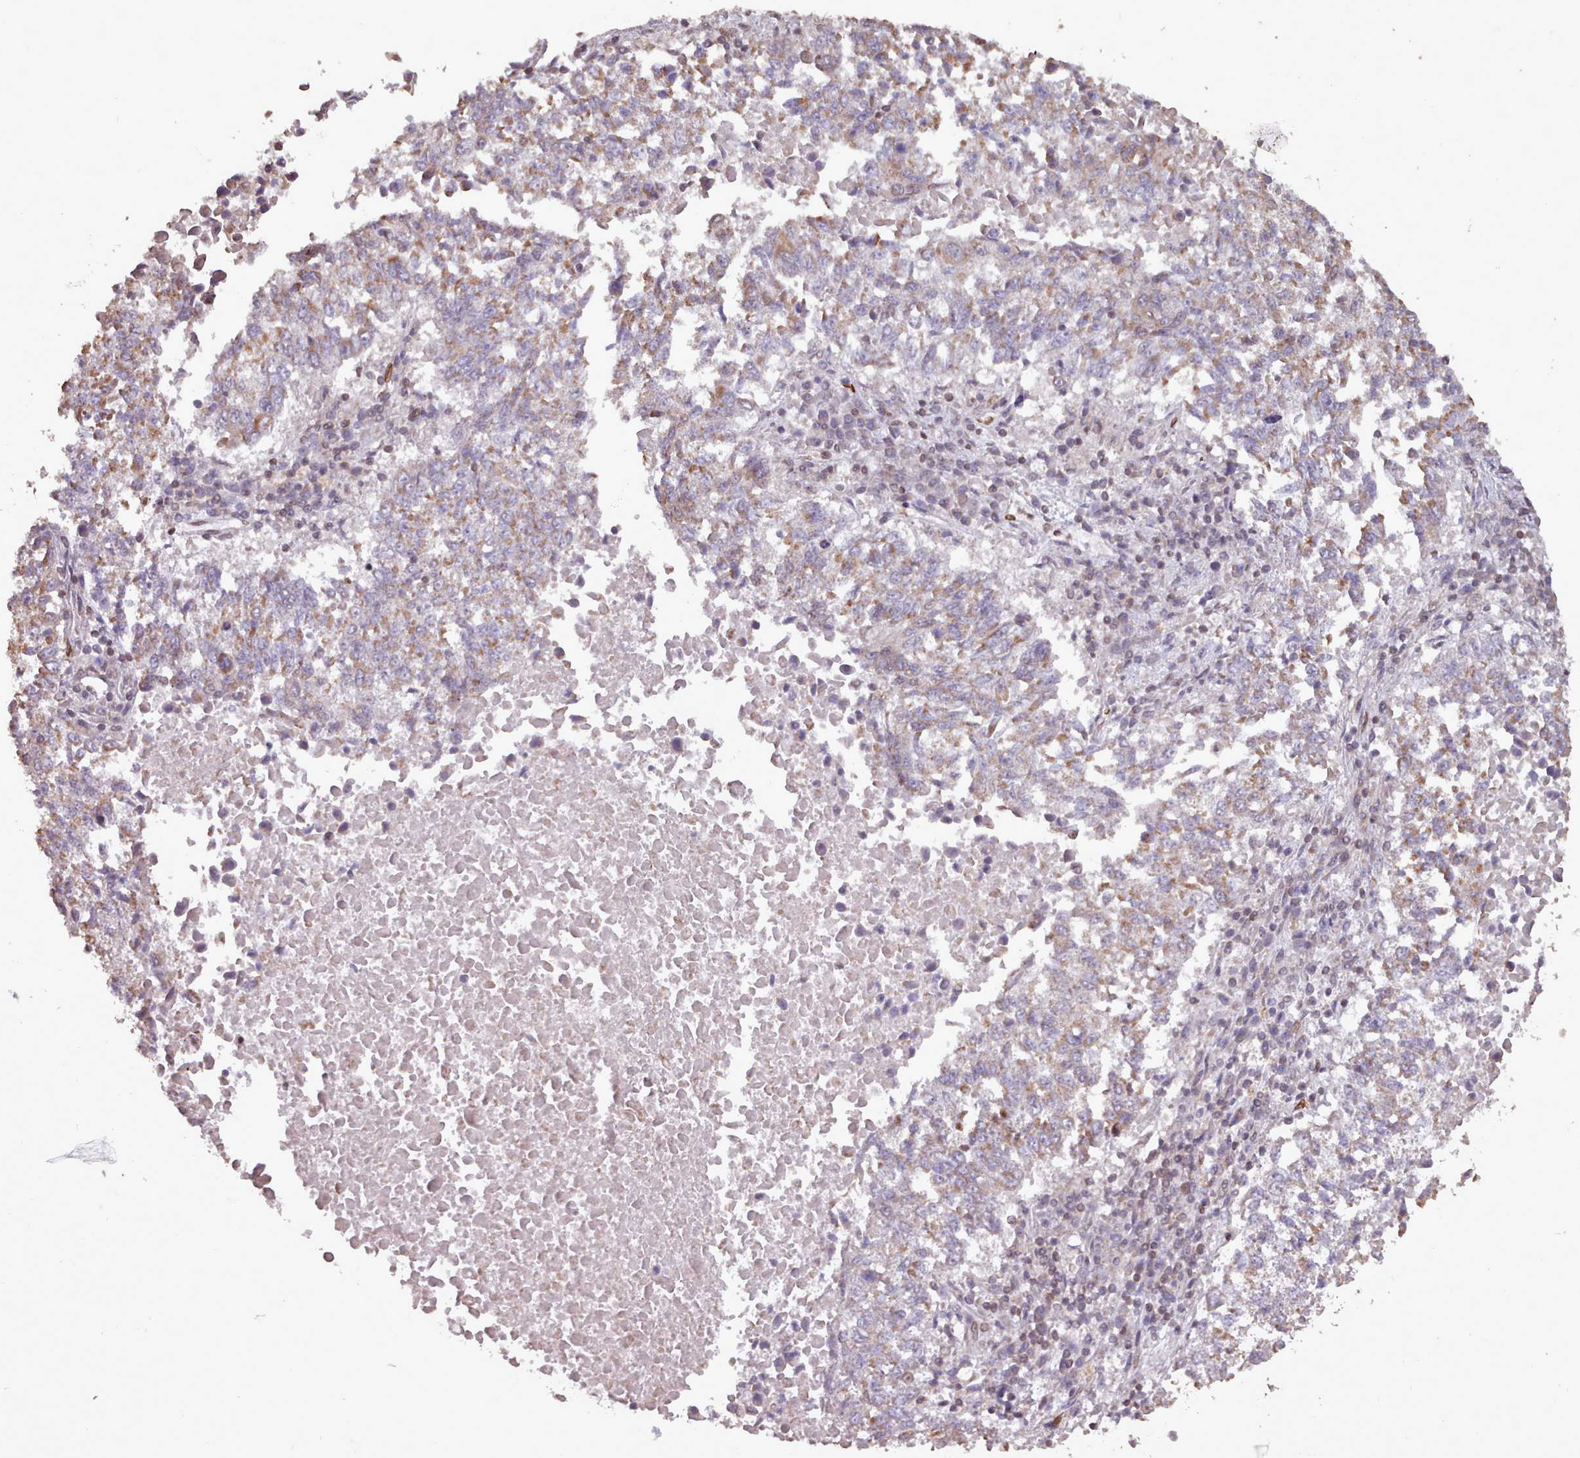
{"staining": {"intensity": "negative", "quantity": "none", "location": "none"}, "tissue": "lung cancer", "cell_type": "Tumor cells", "image_type": "cancer", "snomed": [{"axis": "morphology", "description": "Squamous cell carcinoma, NOS"}, {"axis": "topography", "description": "Lung"}], "caption": "Tumor cells are negative for brown protein staining in lung cancer (squamous cell carcinoma).", "gene": "TOR1AIP1", "patient": {"sex": "male", "age": 73}}